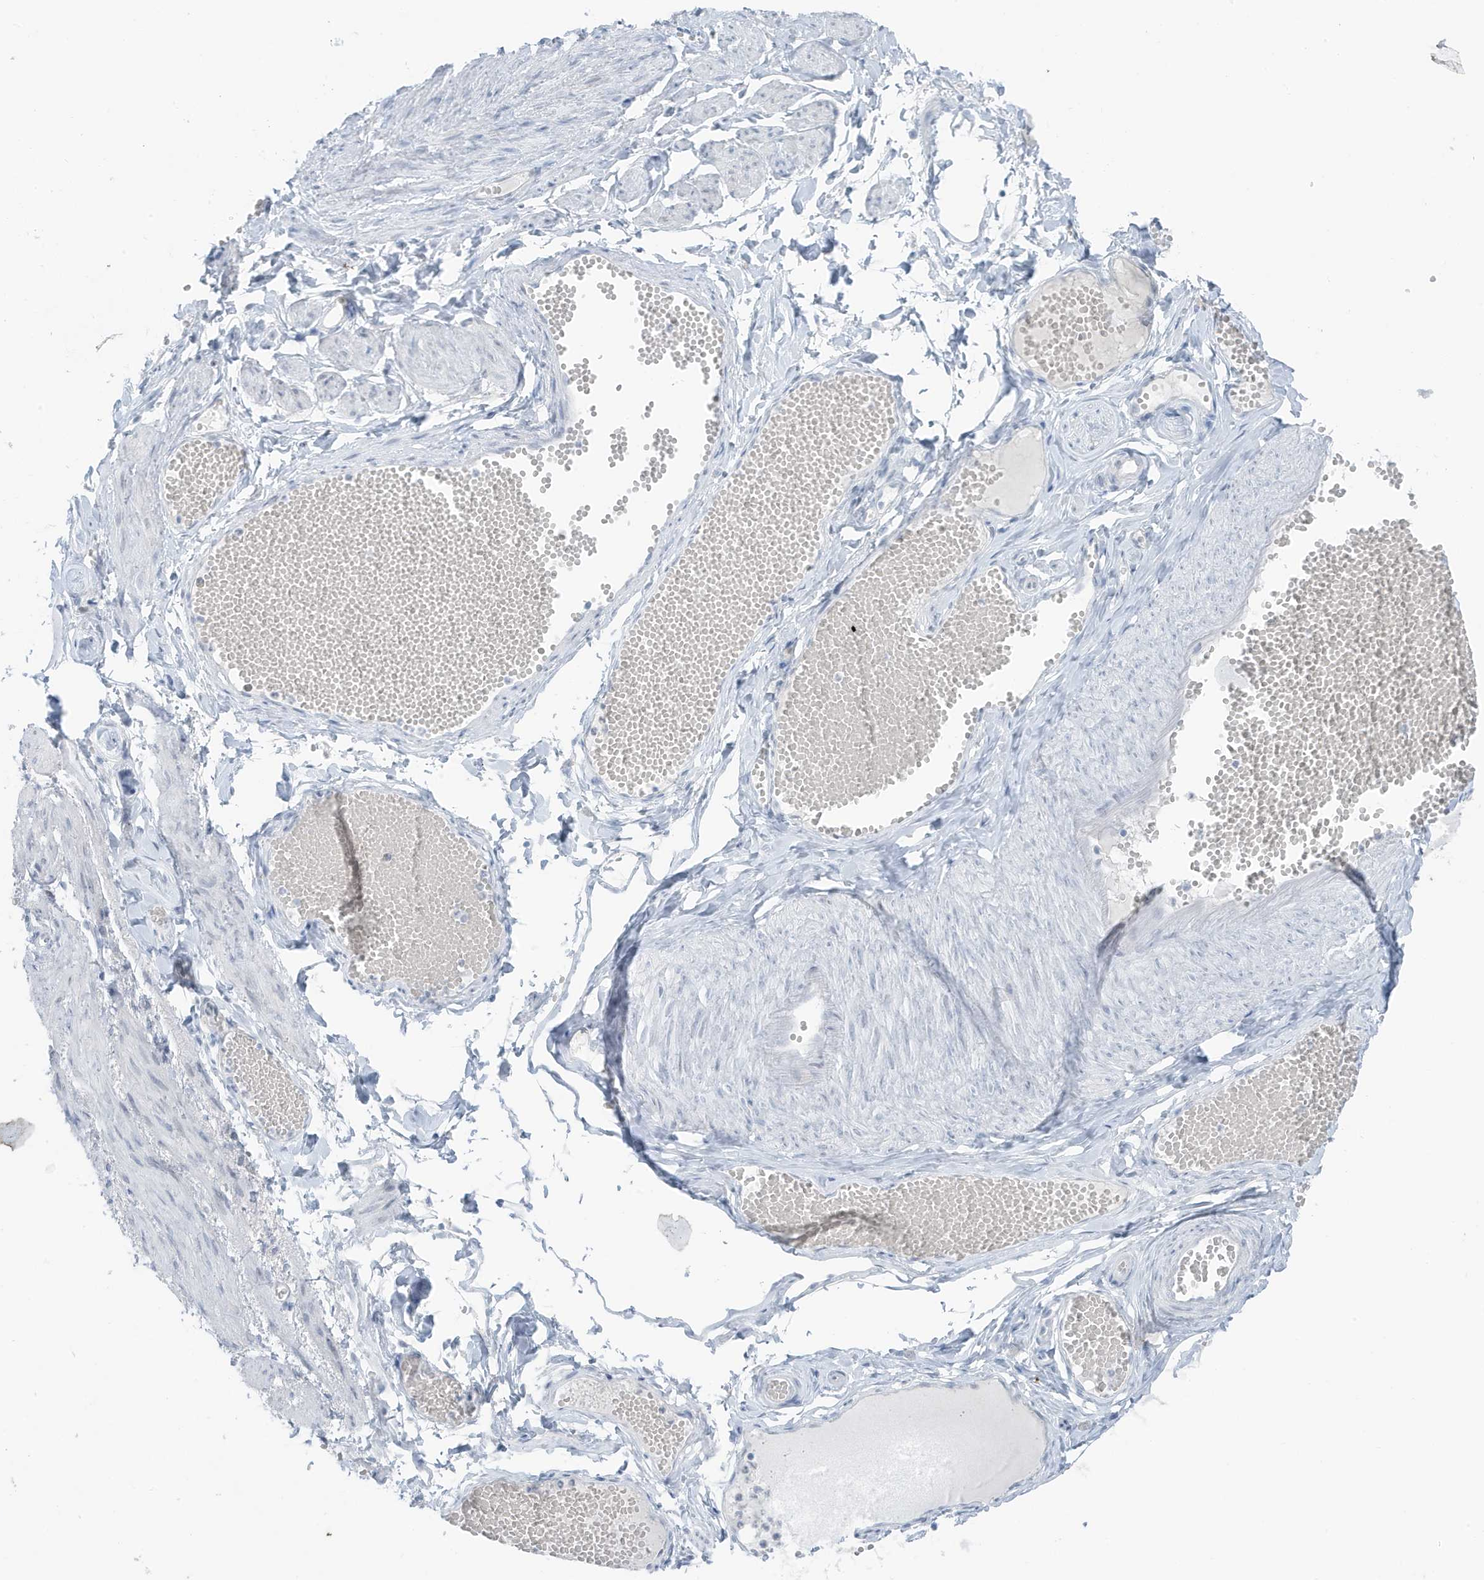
{"staining": {"intensity": "negative", "quantity": "none", "location": "none"}, "tissue": "adipose tissue", "cell_type": "Adipocytes", "image_type": "normal", "snomed": [{"axis": "morphology", "description": "Normal tissue, NOS"}, {"axis": "topography", "description": "Smooth muscle"}, {"axis": "topography", "description": "Peripheral nerve tissue"}], "caption": "Immunohistochemistry image of normal human adipose tissue stained for a protein (brown), which shows no positivity in adipocytes. (DAB (3,3'-diaminobenzidine) immunohistochemistry (IHC) visualized using brightfield microscopy, high magnification).", "gene": "ZFP64", "patient": {"sex": "female", "age": 39}}